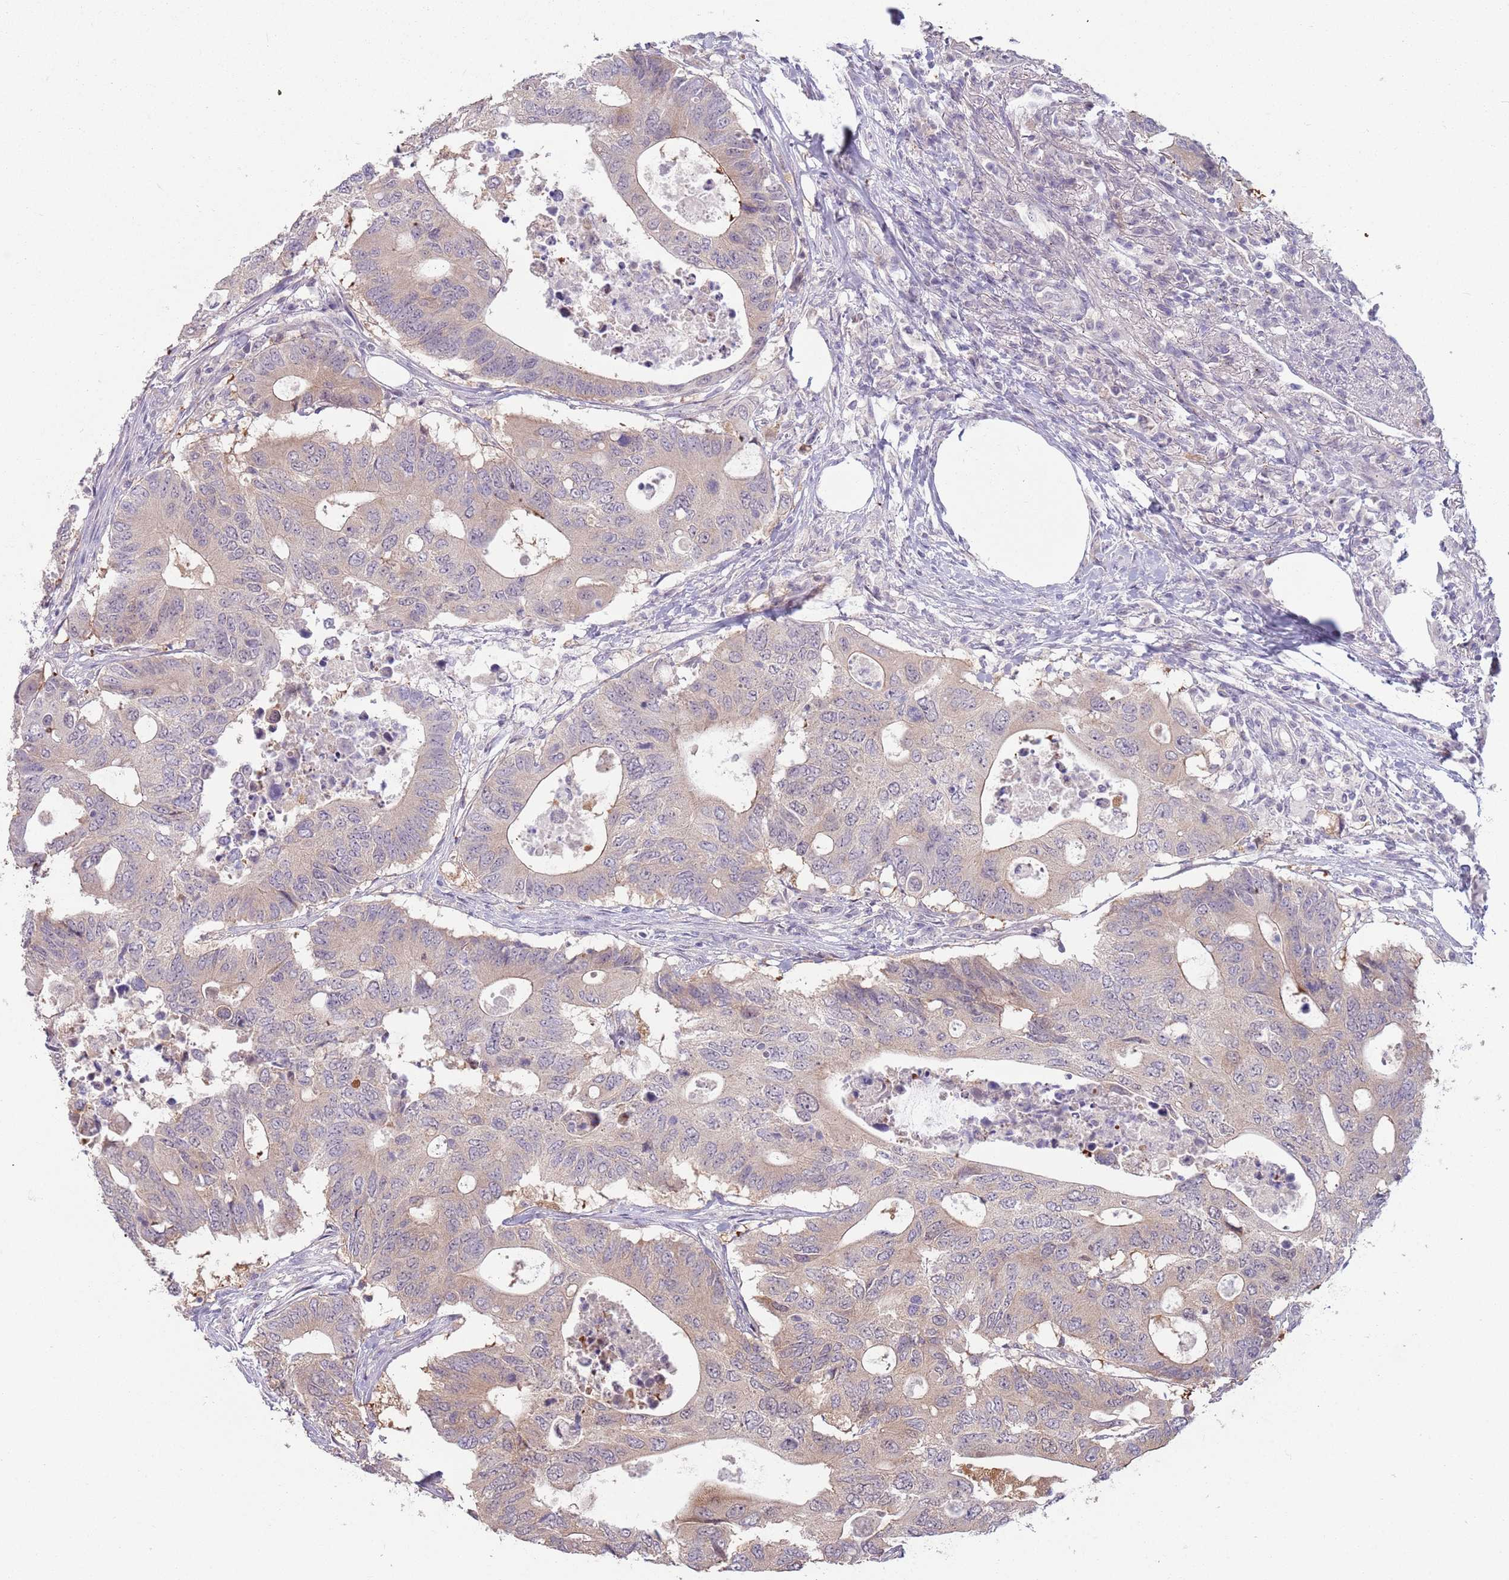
{"staining": {"intensity": "weak", "quantity": "<25%", "location": "cytoplasmic/membranous"}, "tissue": "colorectal cancer", "cell_type": "Tumor cells", "image_type": "cancer", "snomed": [{"axis": "morphology", "description": "Adenocarcinoma, NOS"}, {"axis": "topography", "description": "Colon"}], "caption": "The photomicrograph displays no staining of tumor cells in colorectal adenocarcinoma.", "gene": "LDHD", "patient": {"sex": "male", "age": 71}}